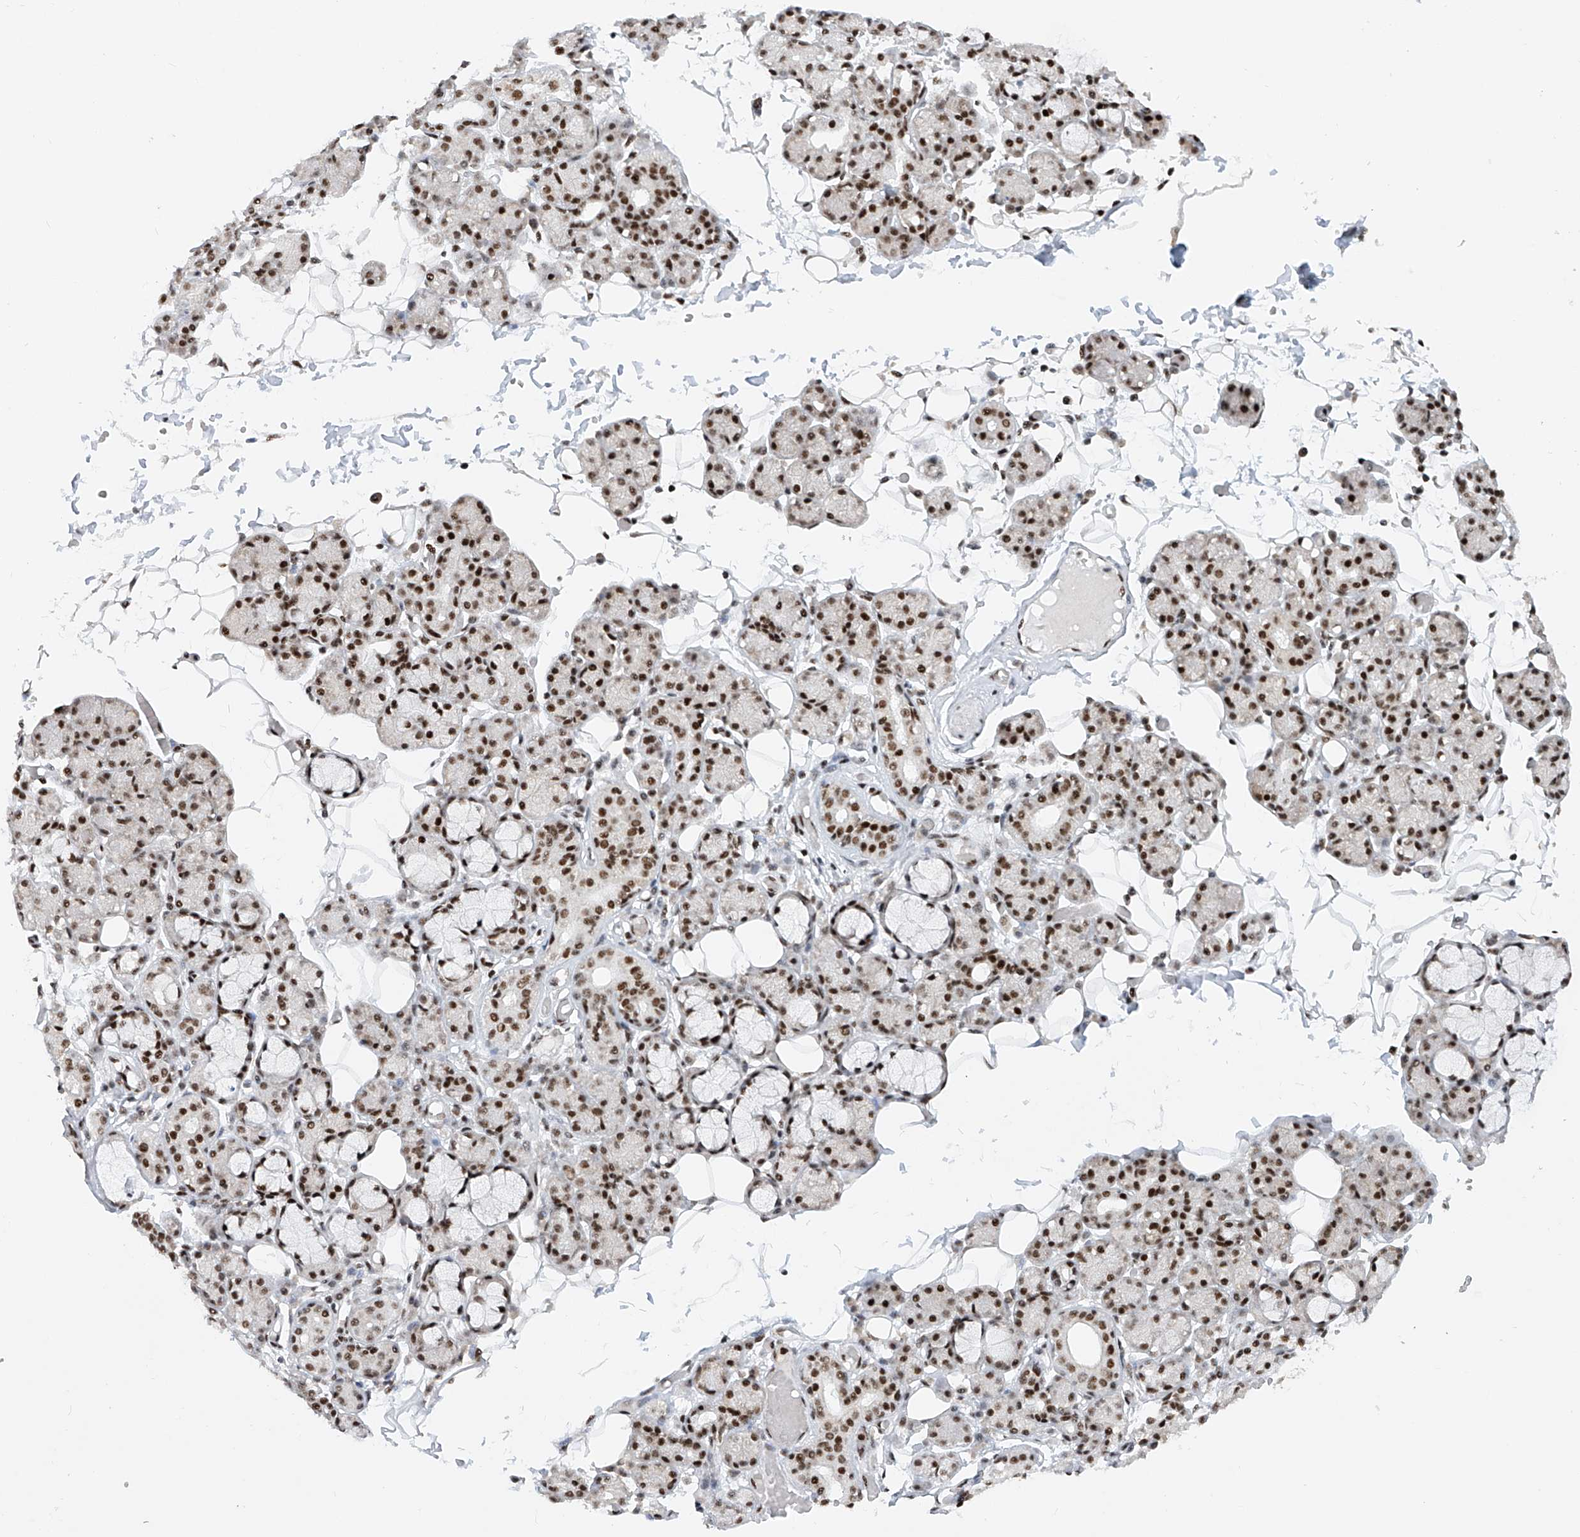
{"staining": {"intensity": "strong", "quantity": ">75%", "location": "nuclear"}, "tissue": "salivary gland", "cell_type": "Glandular cells", "image_type": "normal", "snomed": [{"axis": "morphology", "description": "Normal tissue, NOS"}, {"axis": "topography", "description": "Salivary gland"}], "caption": "An image showing strong nuclear expression in about >75% of glandular cells in benign salivary gland, as visualized by brown immunohistochemical staining.", "gene": "TAF4", "patient": {"sex": "male", "age": 63}}